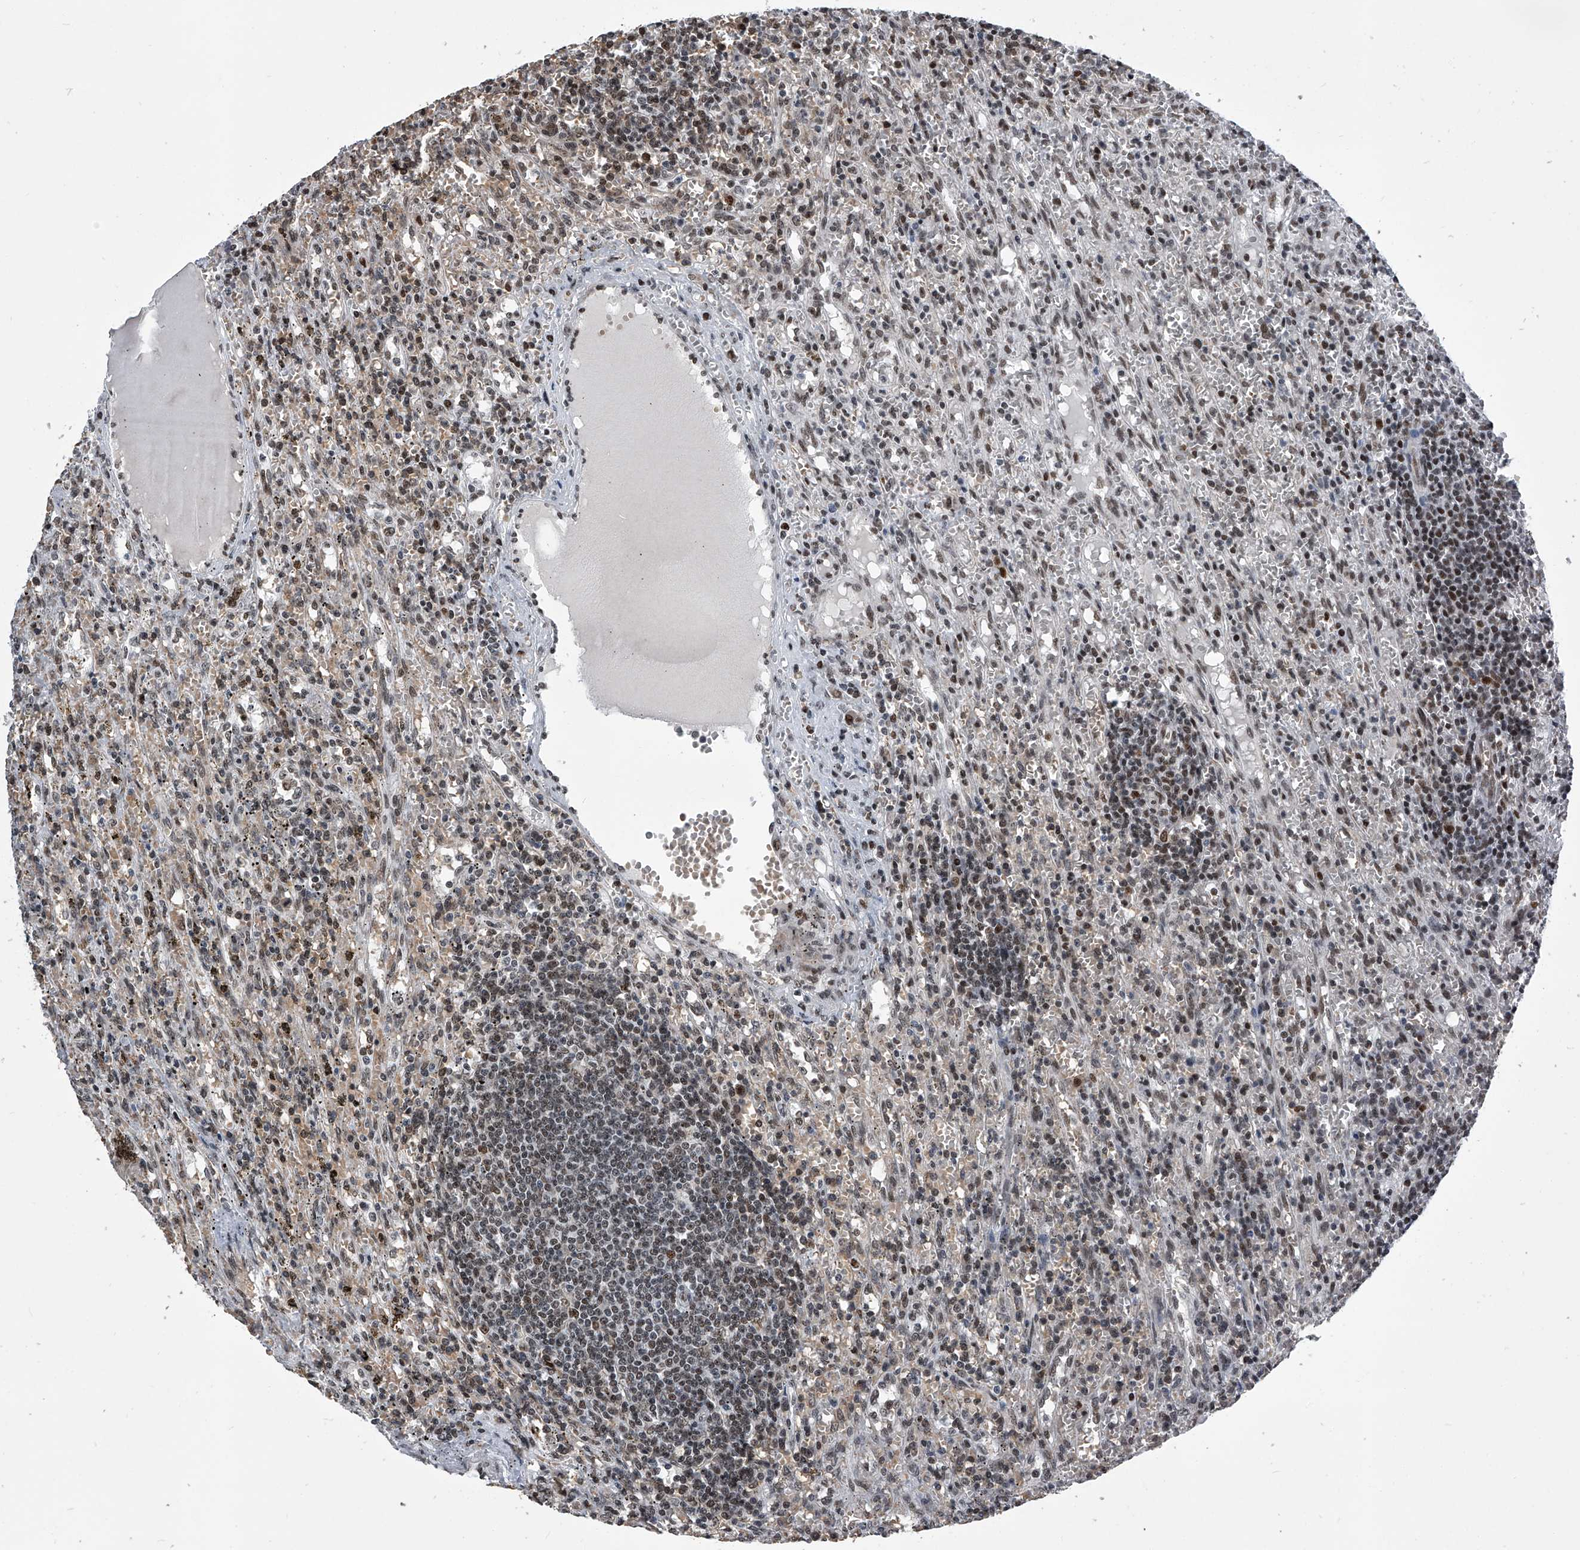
{"staining": {"intensity": "moderate", "quantity": "25%-75%", "location": "nuclear"}, "tissue": "lymphoma", "cell_type": "Tumor cells", "image_type": "cancer", "snomed": [{"axis": "morphology", "description": "Malignant lymphoma, non-Hodgkin's type, Low grade"}, {"axis": "topography", "description": "Spleen"}], "caption": "A photomicrograph showing moderate nuclear expression in approximately 25%-75% of tumor cells in low-grade malignant lymphoma, non-Hodgkin's type, as visualized by brown immunohistochemical staining.", "gene": "SIM2", "patient": {"sex": "male", "age": 76}}